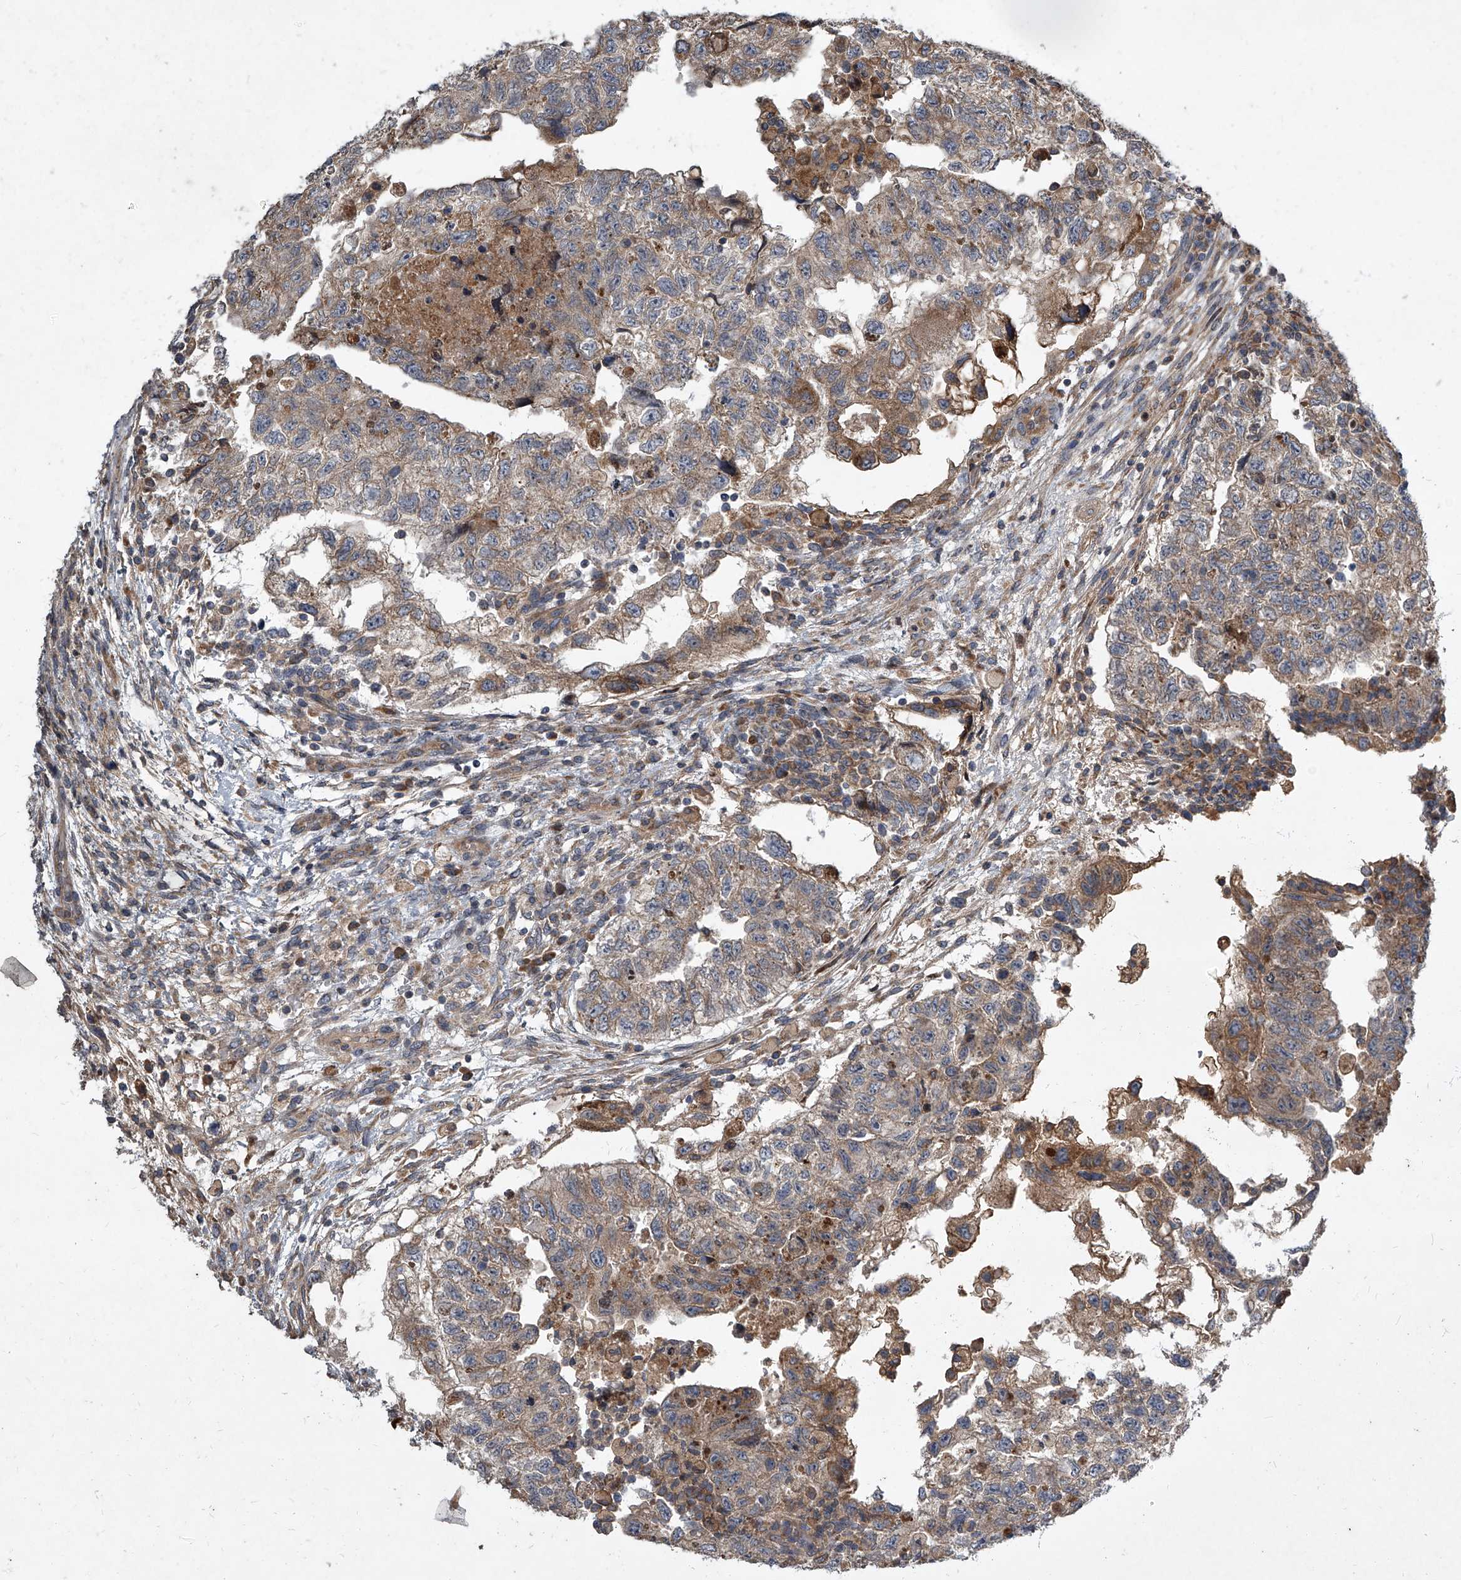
{"staining": {"intensity": "weak", "quantity": "25%-75%", "location": "cytoplasmic/membranous"}, "tissue": "testis cancer", "cell_type": "Tumor cells", "image_type": "cancer", "snomed": [{"axis": "morphology", "description": "Carcinoma, Embryonal, NOS"}, {"axis": "topography", "description": "Testis"}], "caption": "Human testis cancer (embryonal carcinoma) stained for a protein (brown) shows weak cytoplasmic/membranous positive positivity in about 25%-75% of tumor cells.", "gene": "EVA1C", "patient": {"sex": "male", "age": 36}}